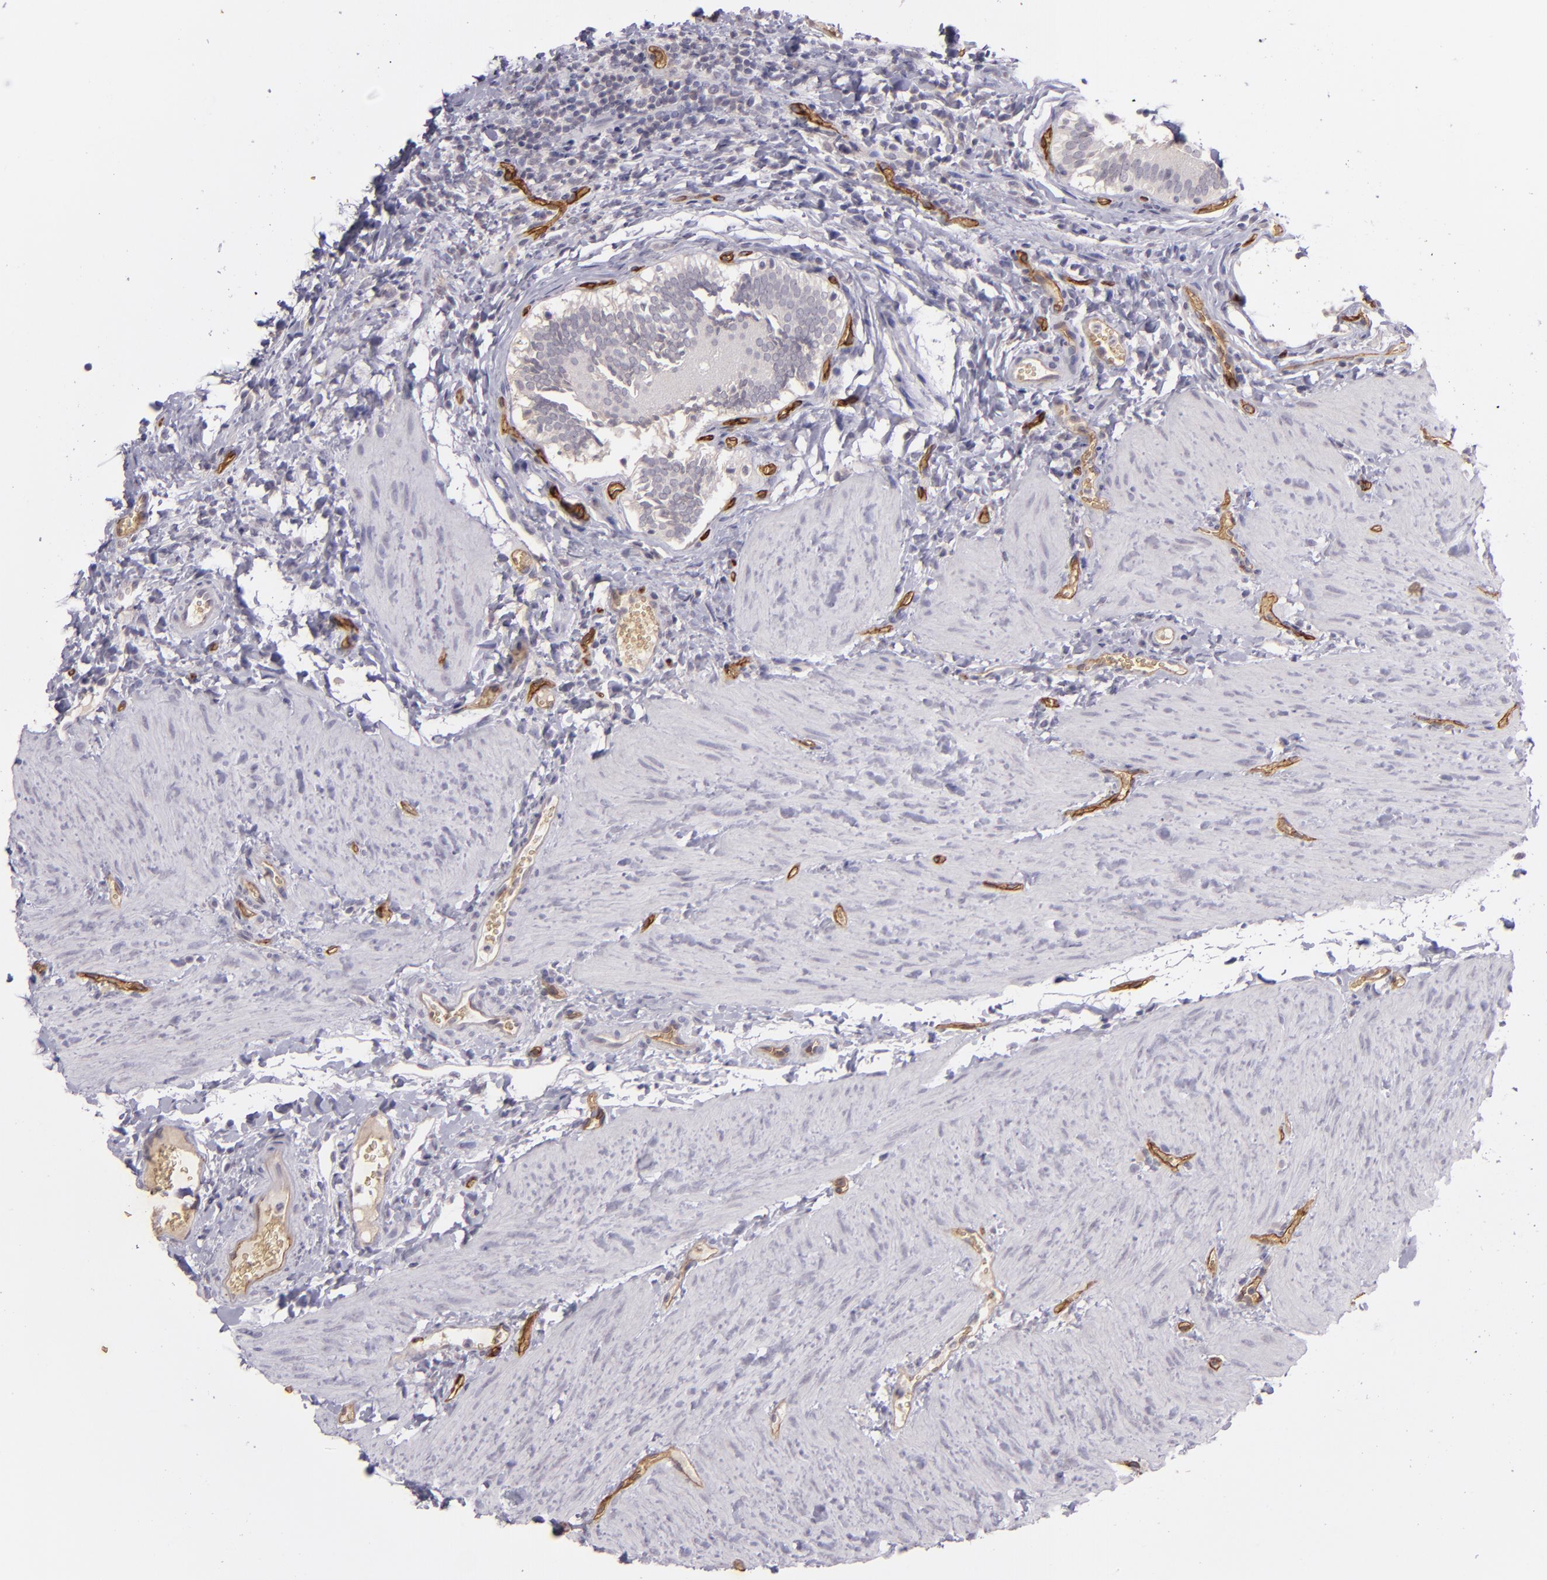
{"staining": {"intensity": "negative", "quantity": "none", "location": "none"}, "tissue": "gallbladder", "cell_type": "Glandular cells", "image_type": "normal", "snomed": [{"axis": "morphology", "description": "Normal tissue, NOS"}, {"axis": "topography", "description": "Gallbladder"}], "caption": "High power microscopy histopathology image of an IHC histopathology image of normal gallbladder, revealing no significant staining in glandular cells. The staining is performed using DAB brown chromogen with nuclei counter-stained in using hematoxylin.", "gene": "ACE", "patient": {"sex": "female", "age": 24}}